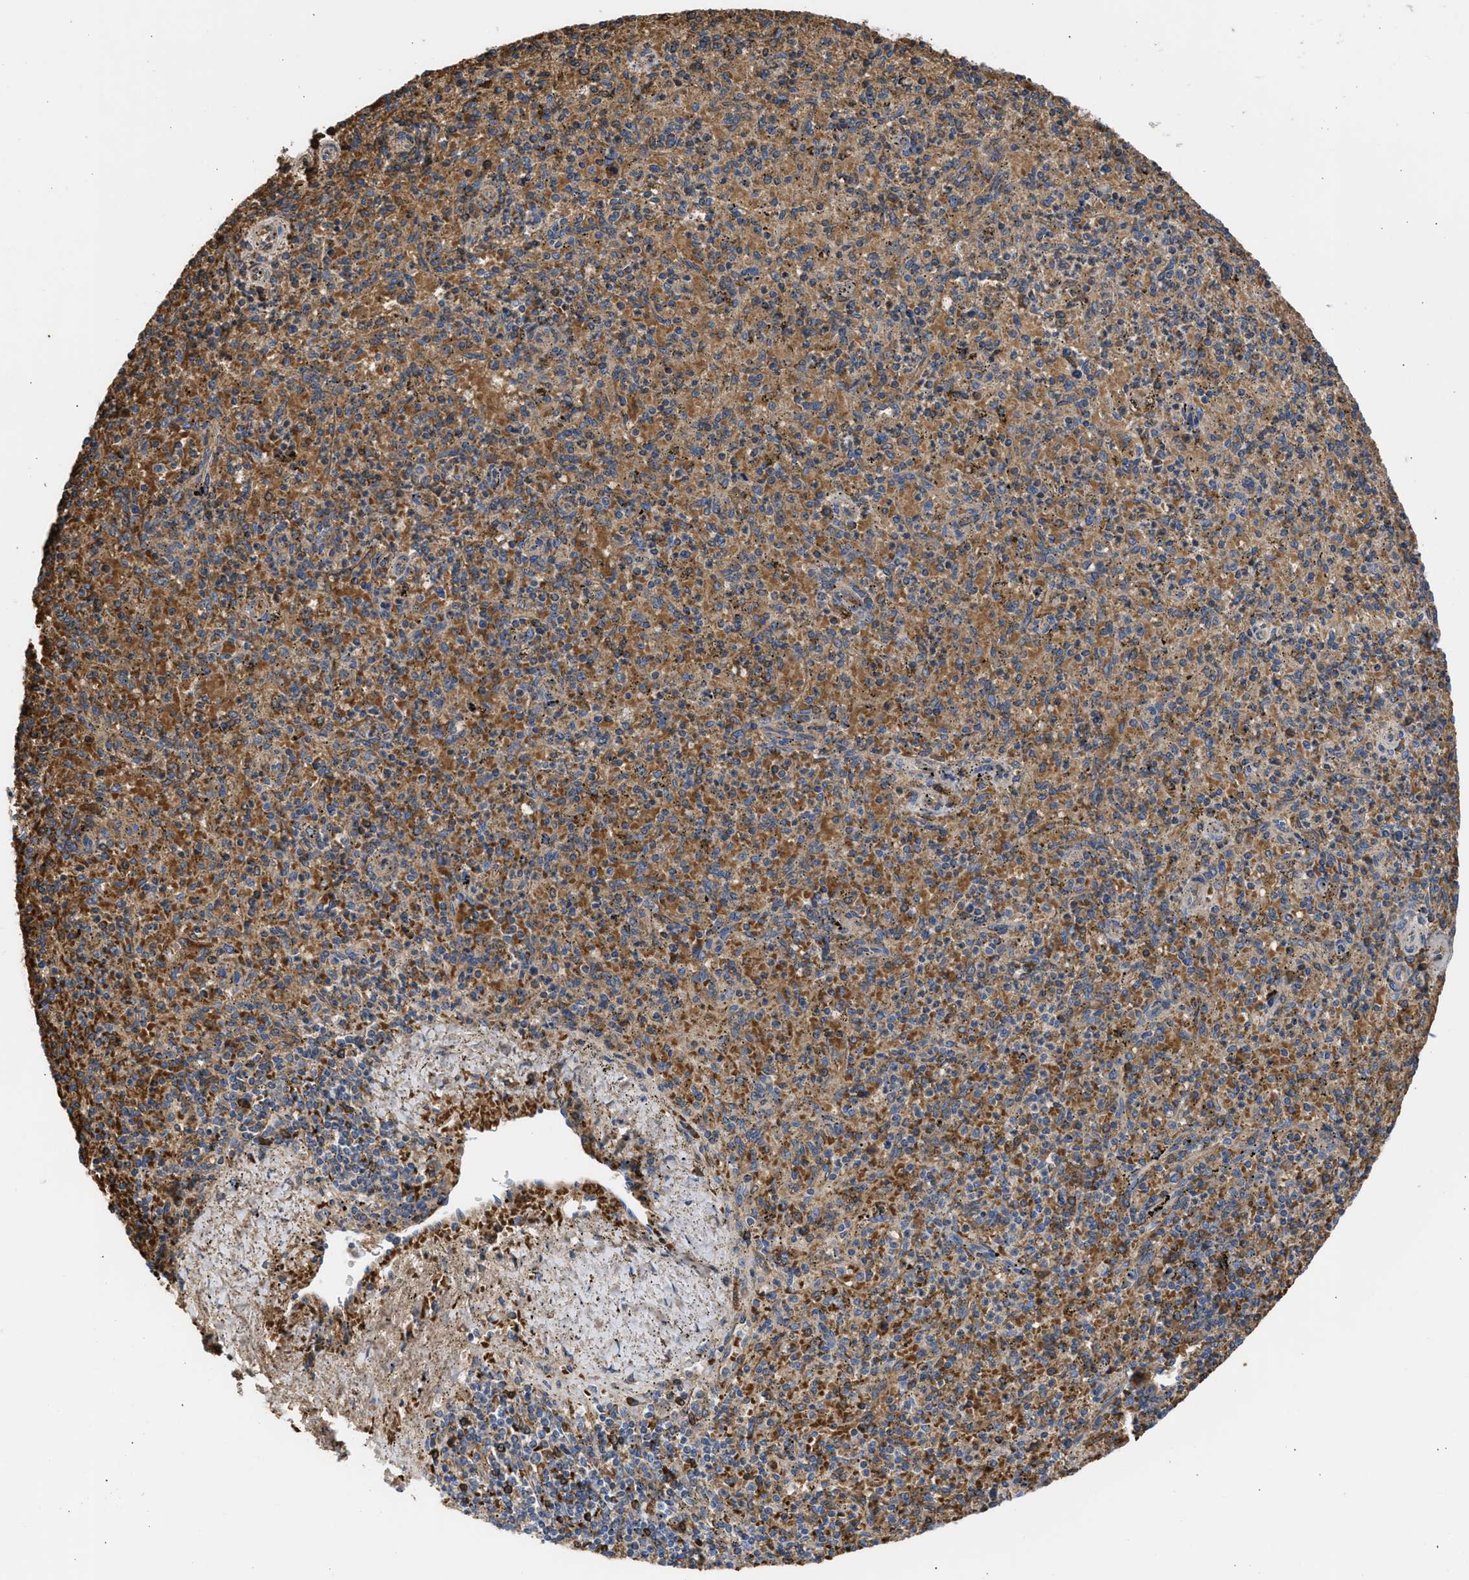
{"staining": {"intensity": "moderate", "quantity": ">75%", "location": "cytoplasmic/membranous"}, "tissue": "spleen", "cell_type": "Cells in red pulp", "image_type": "normal", "snomed": [{"axis": "morphology", "description": "Normal tissue, NOS"}, {"axis": "topography", "description": "Spleen"}], "caption": "IHC of unremarkable human spleen reveals medium levels of moderate cytoplasmic/membranous positivity in approximately >75% of cells in red pulp. The staining is performed using DAB brown chromogen to label protein expression. The nuclei are counter-stained blue using hematoxylin.", "gene": "BTG3", "patient": {"sex": "male", "age": 72}}